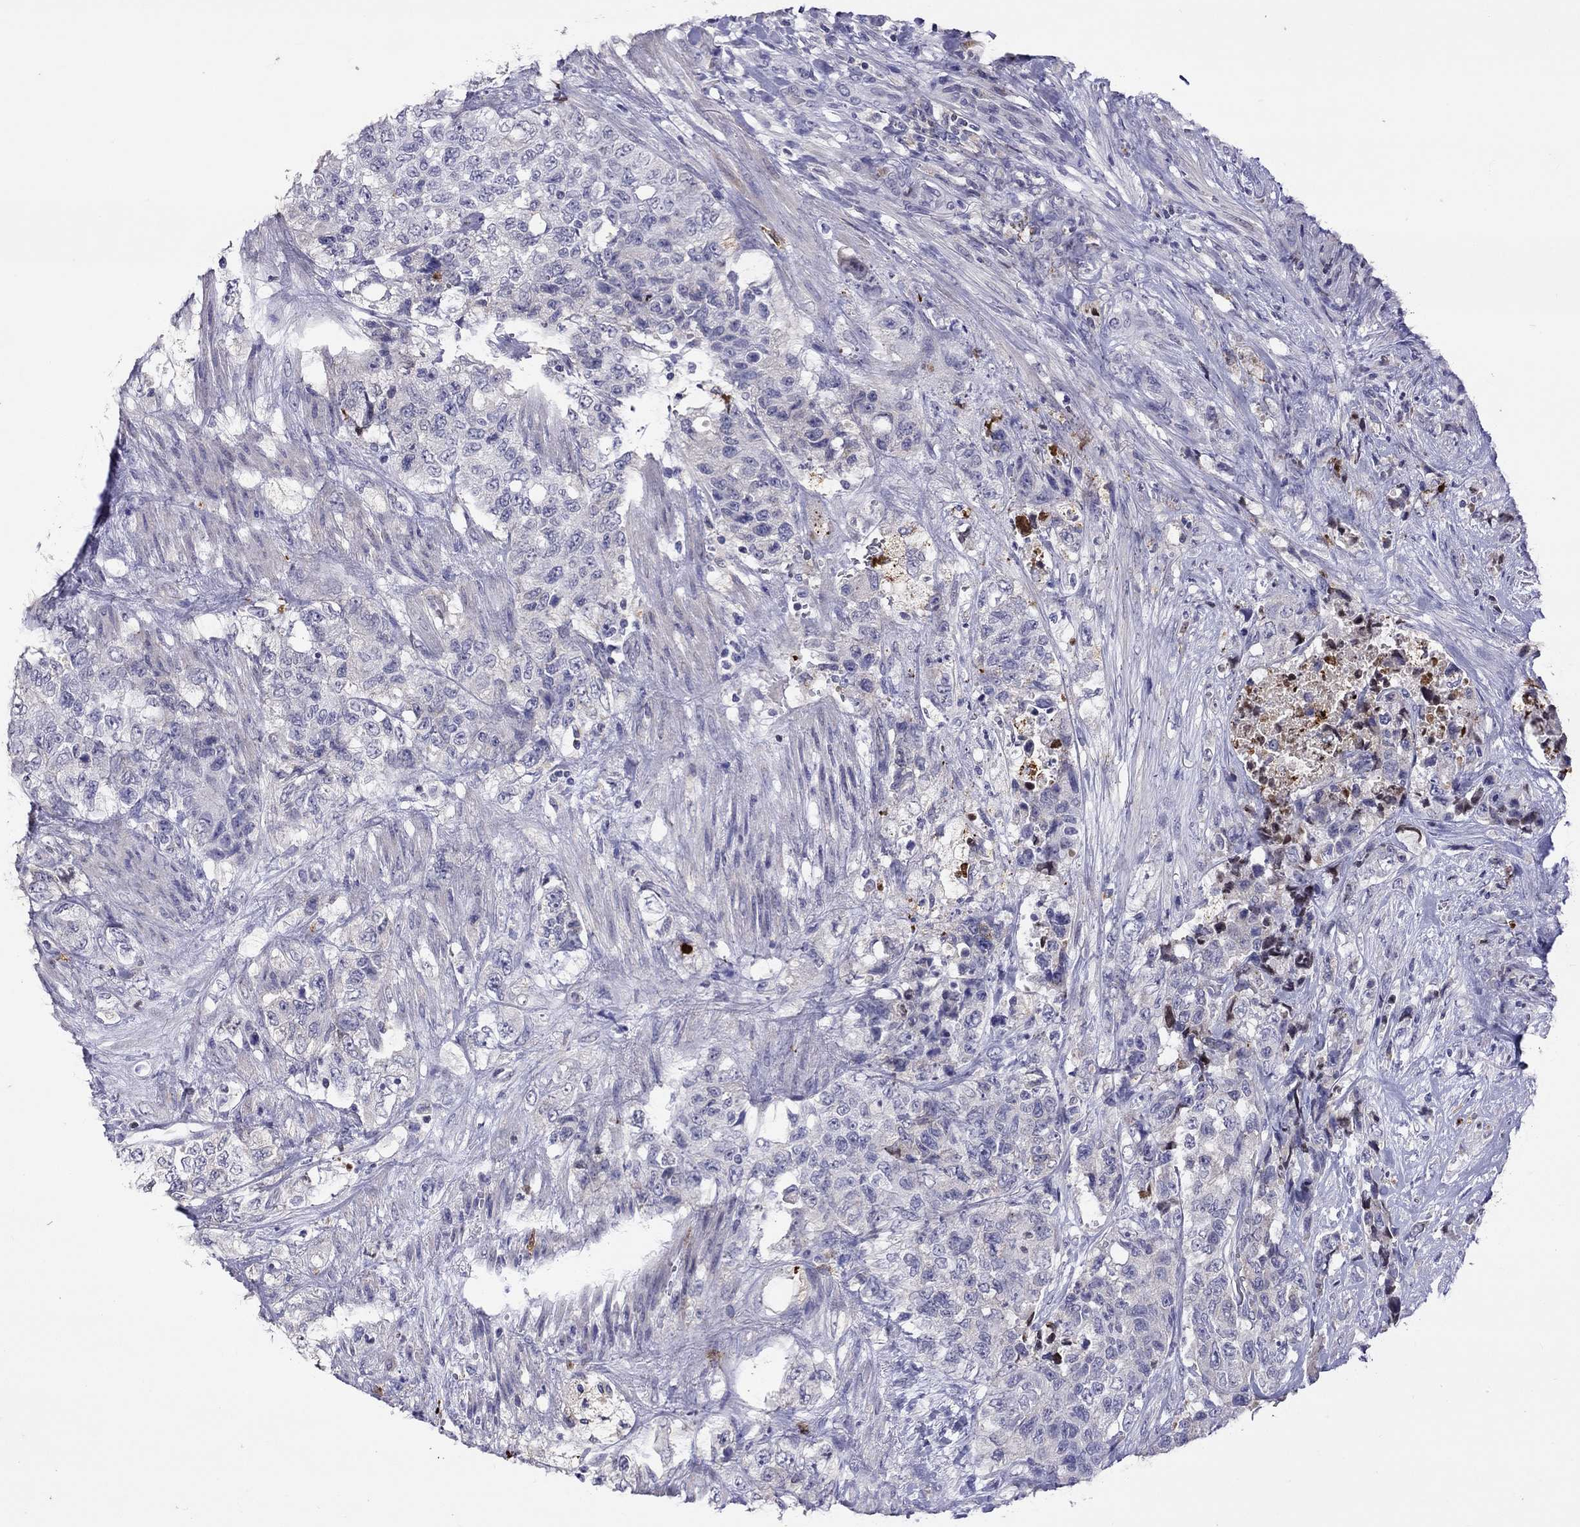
{"staining": {"intensity": "negative", "quantity": "none", "location": "none"}, "tissue": "urothelial cancer", "cell_type": "Tumor cells", "image_type": "cancer", "snomed": [{"axis": "morphology", "description": "Urothelial carcinoma, High grade"}, {"axis": "topography", "description": "Urinary bladder"}], "caption": "This is an immunohistochemistry image of urothelial cancer. There is no positivity in tumor cells.", "gene": "SERPINA3", "patient": {"sex": "female", "age": 78}}